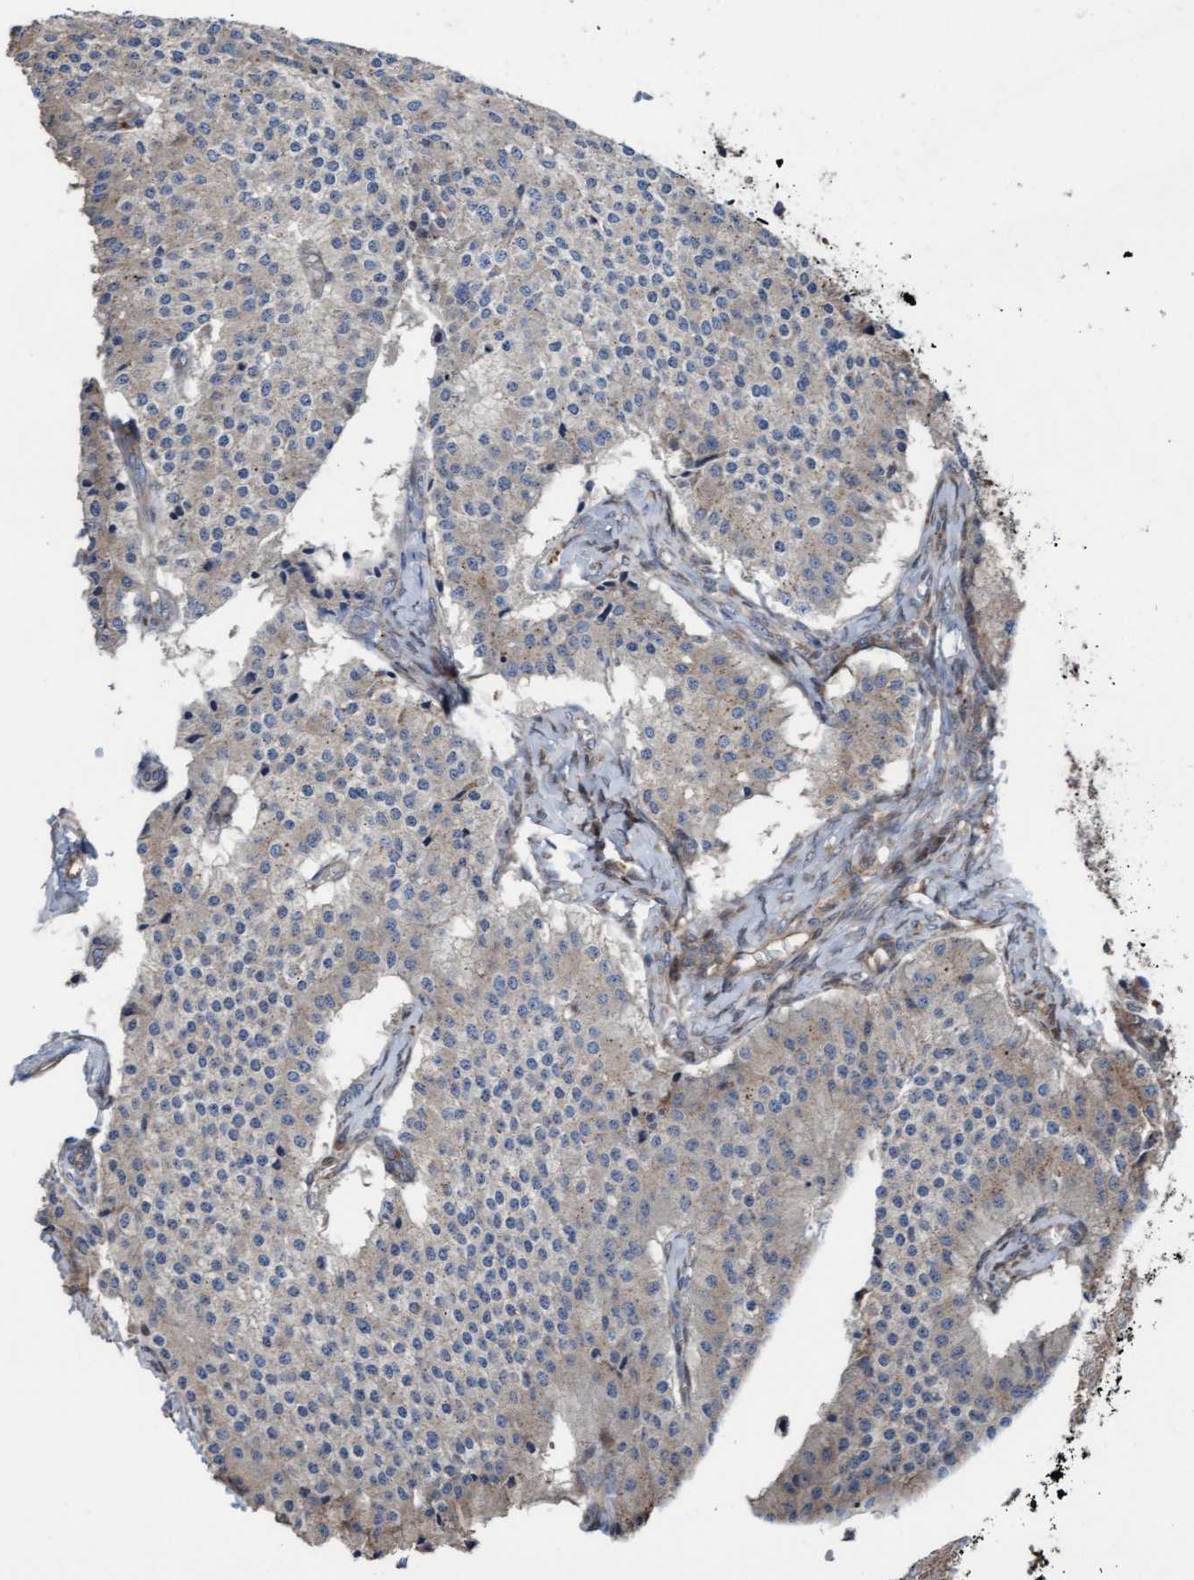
{"staining": {"intensity": "weak", "quantity": "25%-75%", "location": "cytoplasmic/membranous"}, "tissue": "carcinoid", "cell_type": "Tumor cells", "image_type": "cancer", "snomed": [{"axis": "morphology", "description": "Carcinoid, malignant, NOS"}, {"axis": "topography", "description": "Colon"}], "caption": "Immunohistochemical staining of carcinoid (malignant) reveals low levels of weak cytoplasmic/membranous protein staining in approximately 25%-75% of tumor cells.", "gene": "KLHL26", "patient": {"sex": "female", "age": 52}}